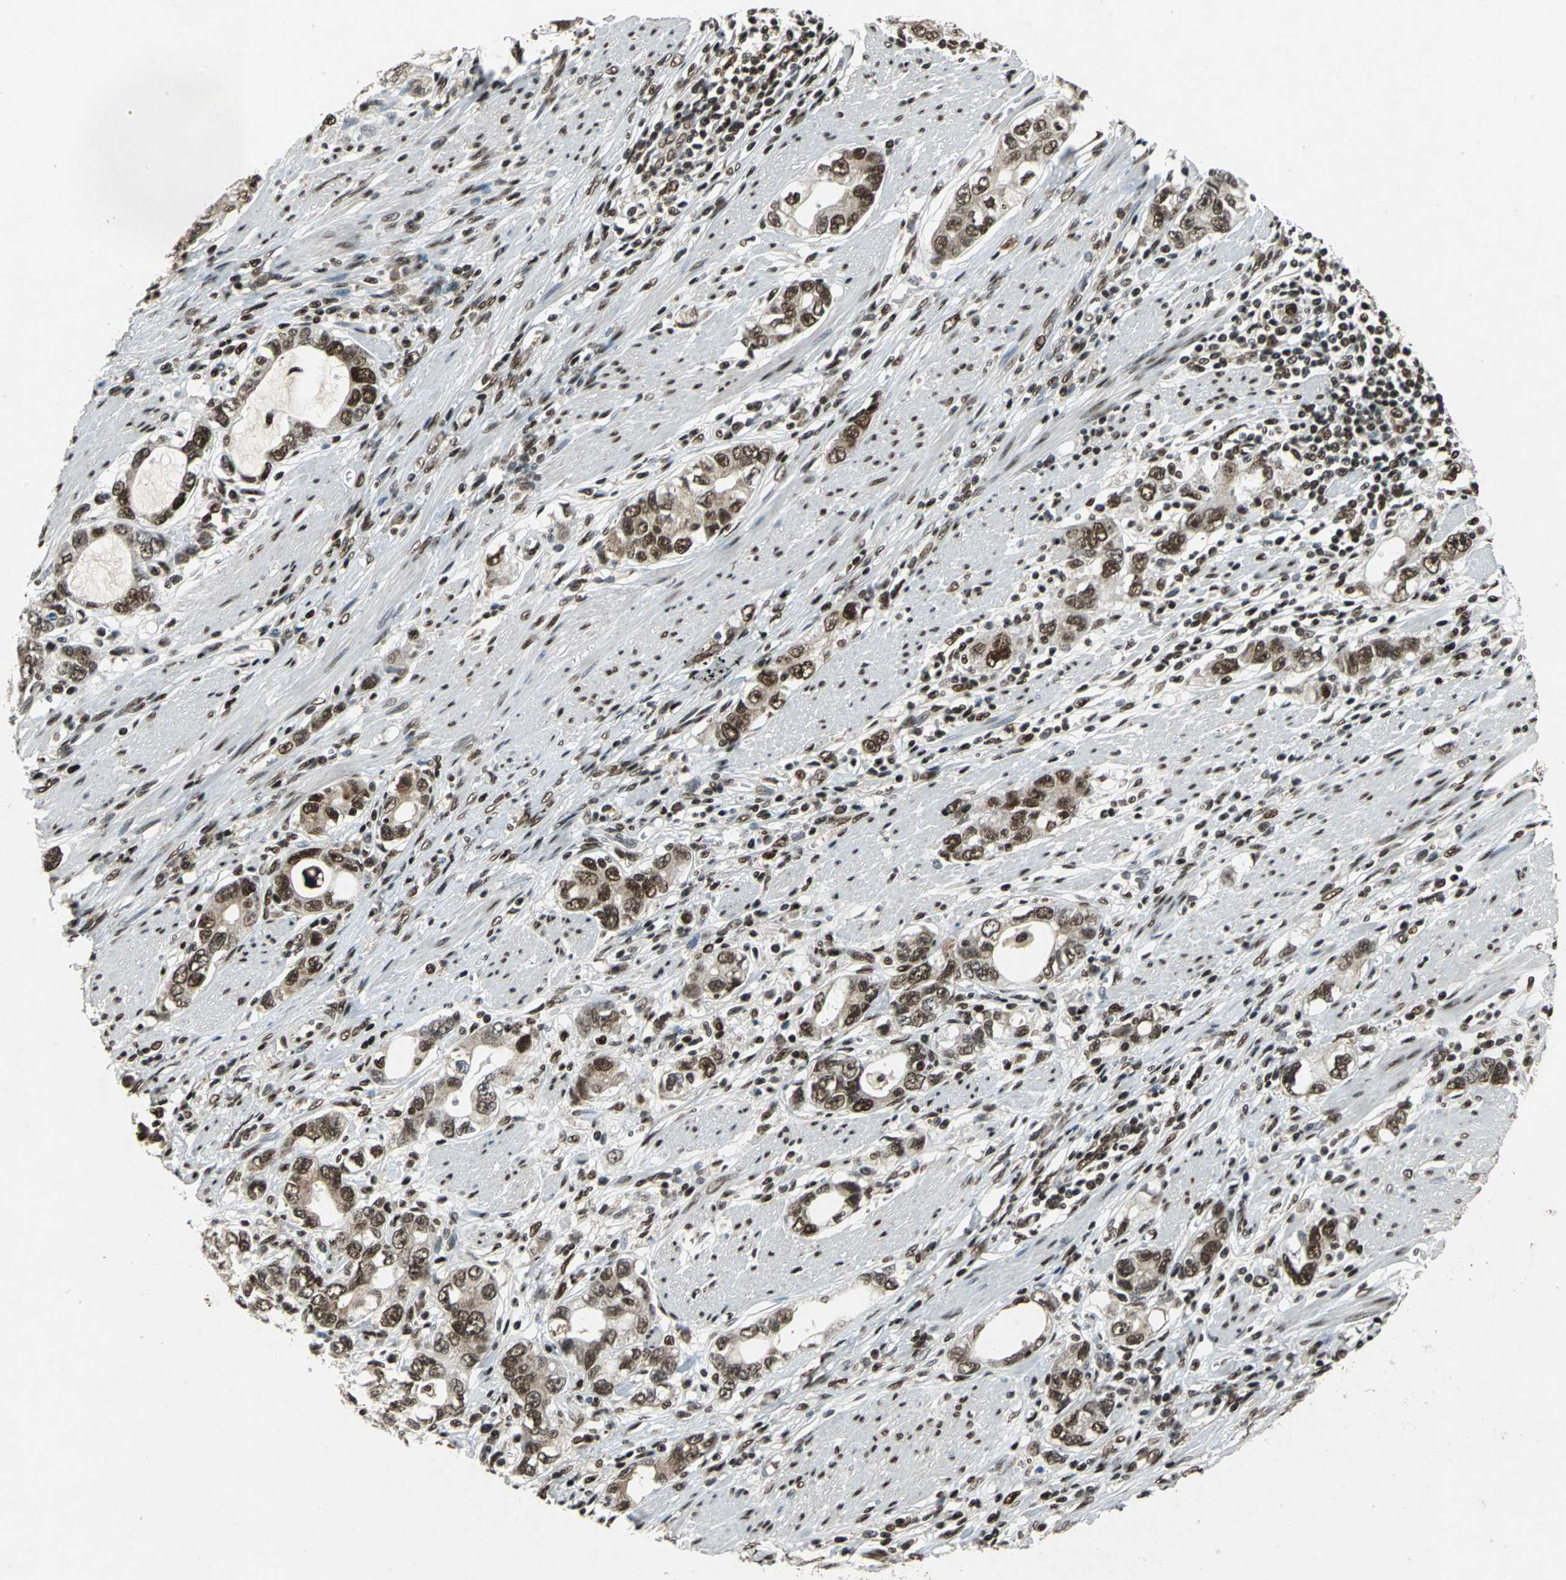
{"staining": {"intensity": "strong", "quantity": ">75%", "location": "nuclear"}, "tissue": "stomach cancer", "cell_type": "Tumor cells", "image_type": "cancer", "snomed": [{"axis": "morphology", "description": "Adenocarcinoma, NOS"}, {"axis": "topography", "description": "Stomach, lower"}], "caption": "Immunohistochemistry (IHC) photomicrograph of adenocarcinoma (stomach) stained for a protein (brown), which shows high levels of strong nuclear positivity in about >75% of tumor cells.", "gene": "MTA2", "patient": {"sex": "female", "age": 93}}